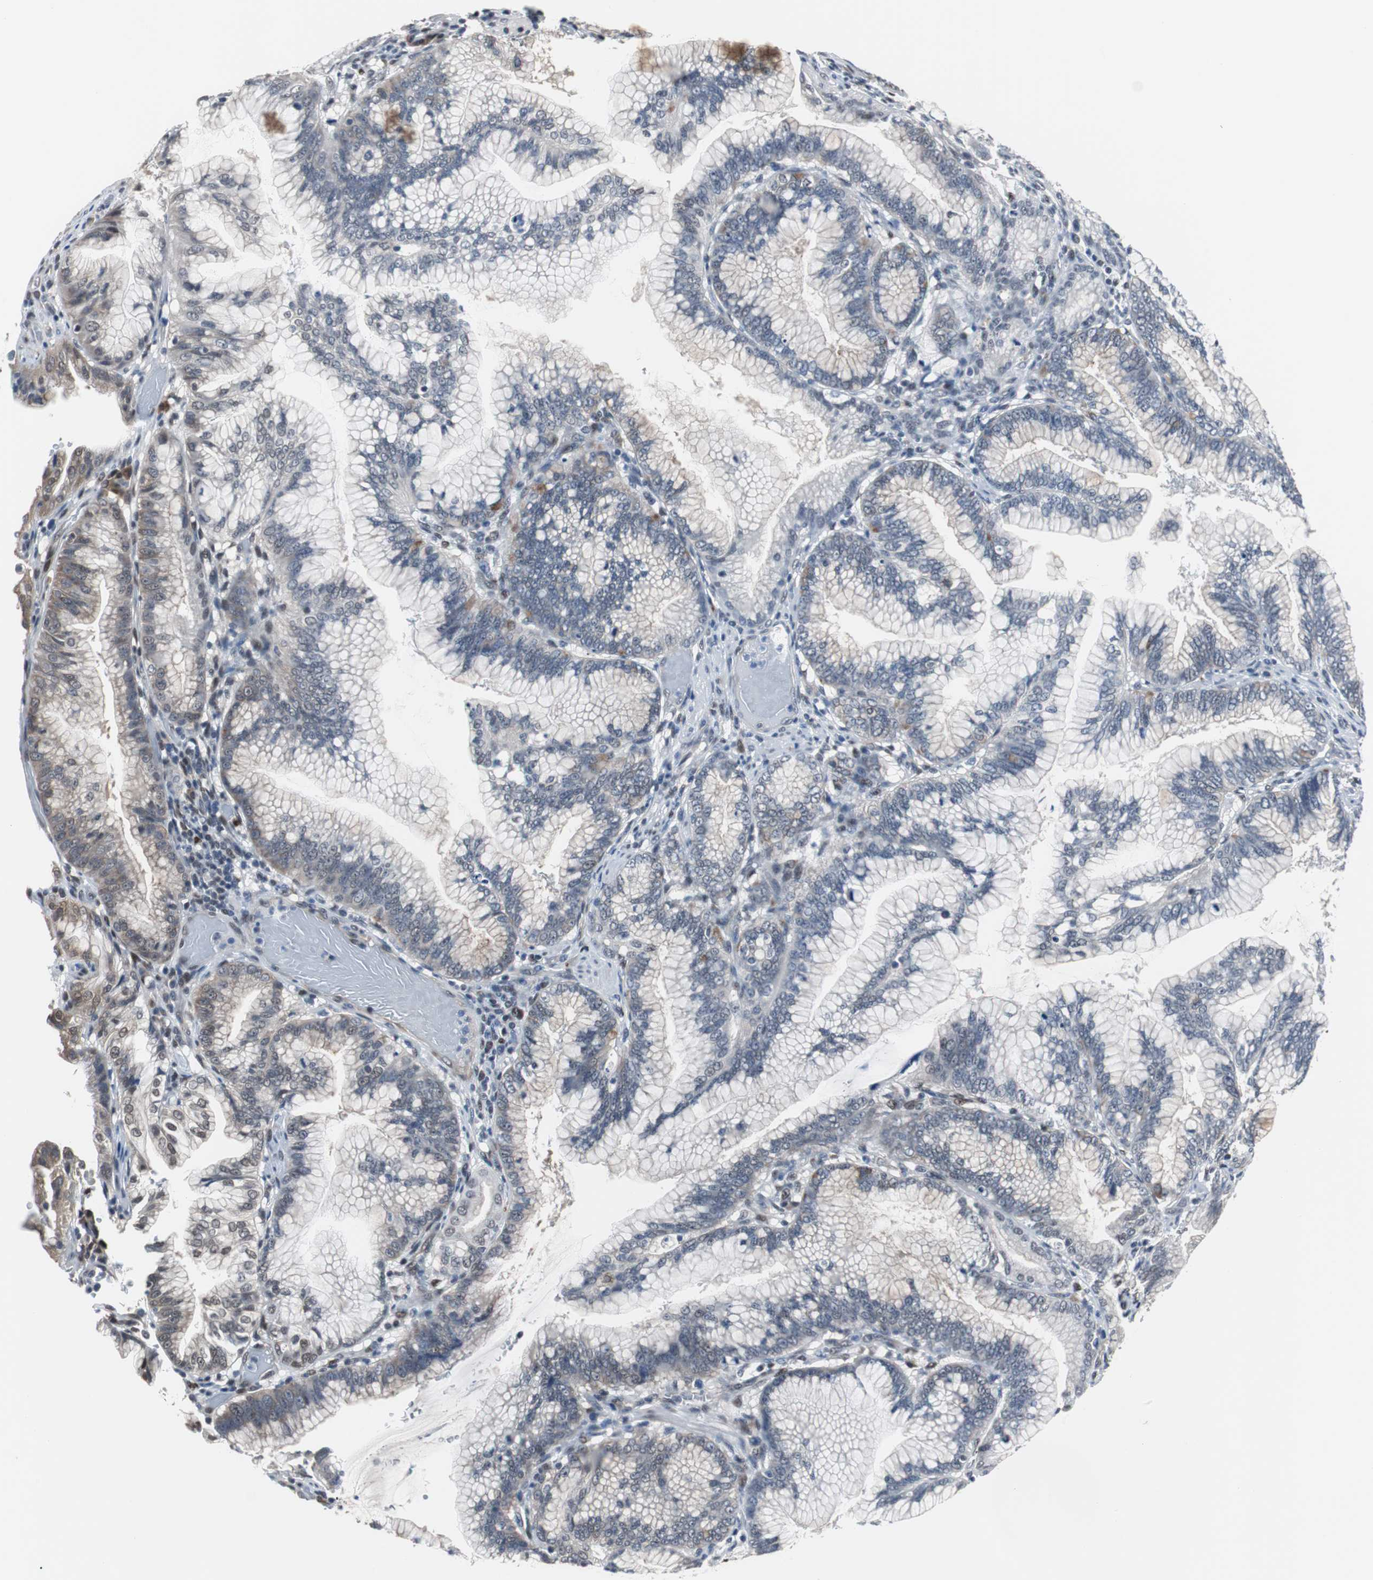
{"staining": {"intensity": "weak", "quantity": "<25%", "location": "cytoplasmic/membranous"}, "tissue": "pancreatic cancer", "cell_type": "Tumor cells", "image_type": "cancer", "snomed": [{"axis": "morphology", "description": "Adenocarcinoma, NOS"}, {"axis": "topography", "description": "Pancreas"}], "caption": "There is no significant positivity in tumor cells of pancreatic cancer.", "gene": "ZHX2", "patient": {"sex": "female", "age": 64}}